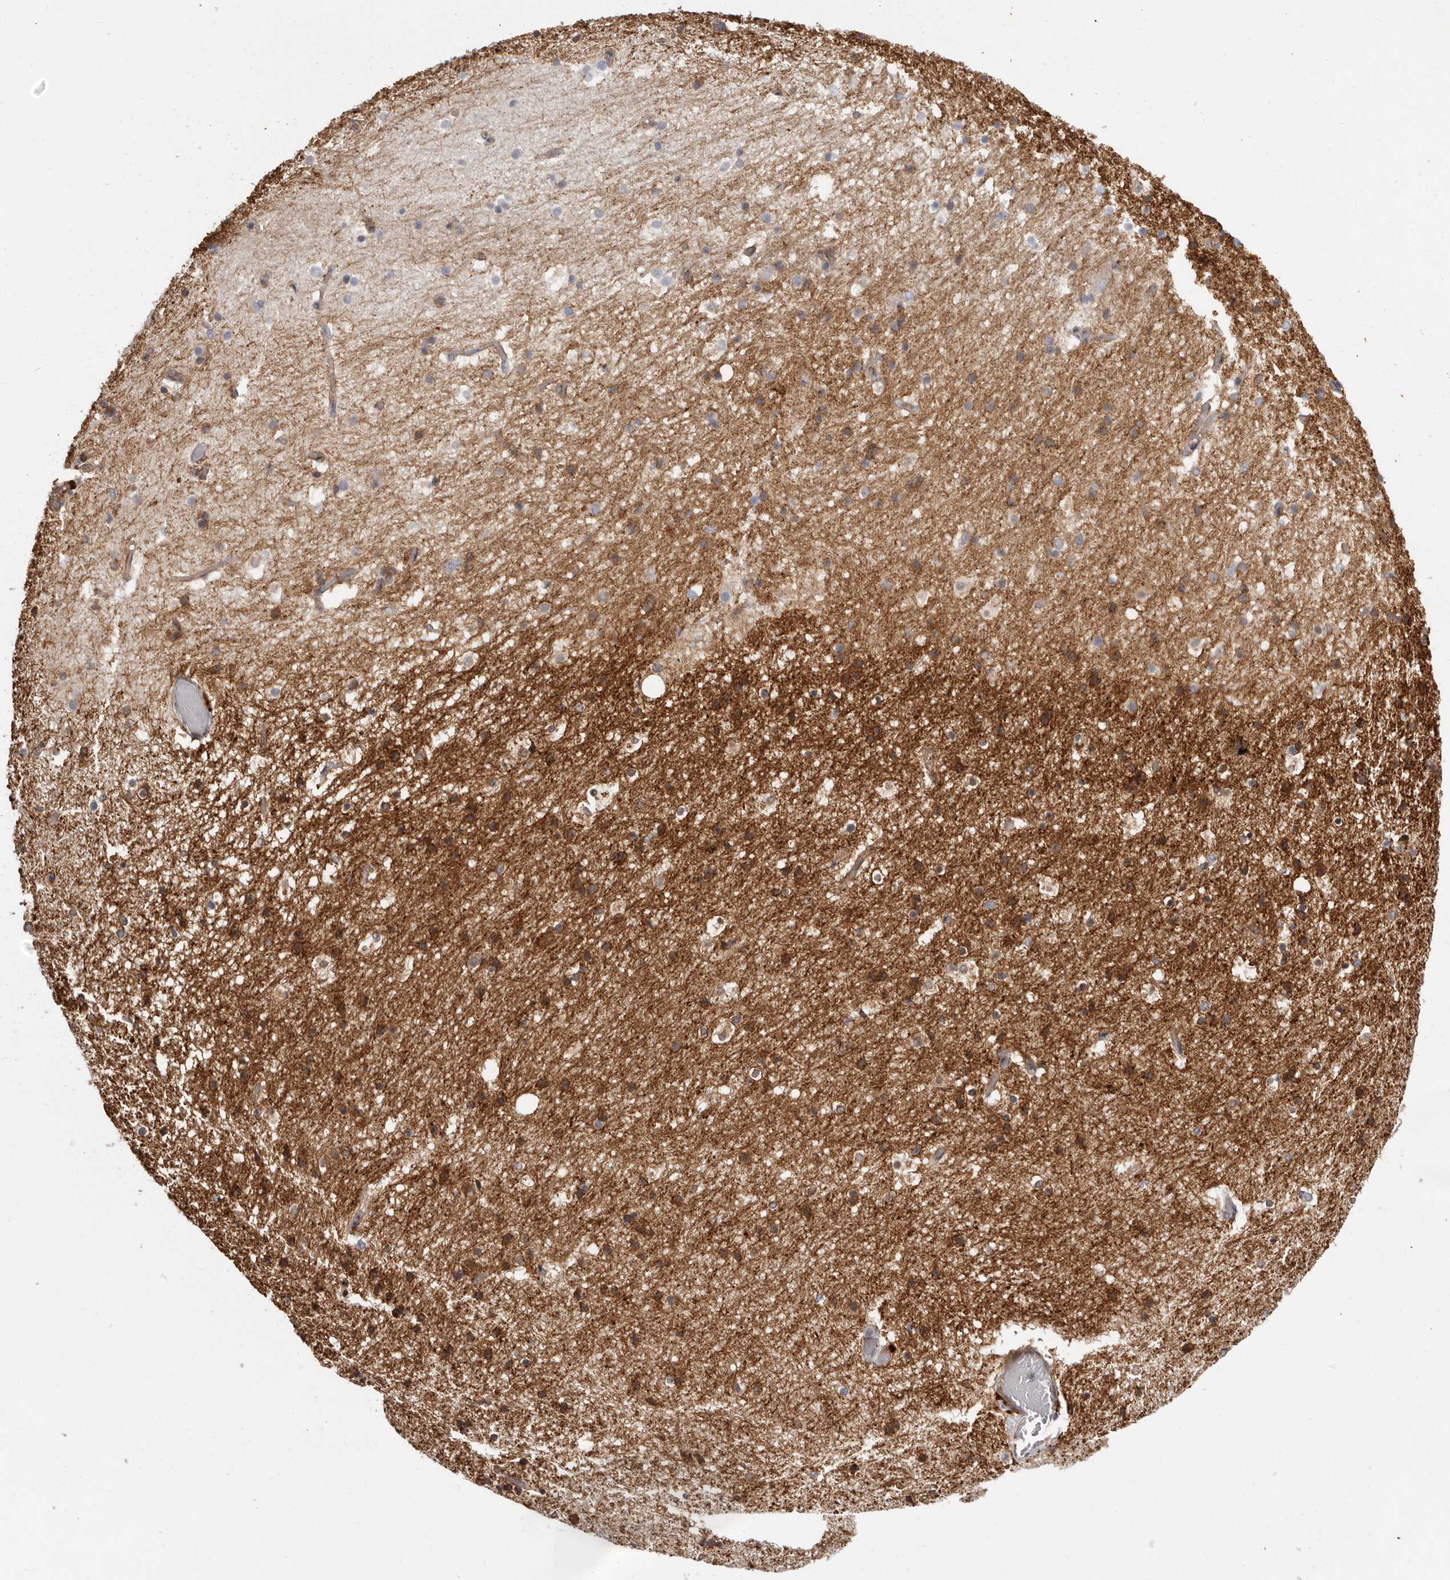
{"staining": {"intensity": "moderate", "quantity": ">75%", "location": "cytoplasmic/membranous"}, "tissue": "hippocampus", "cell_type": "Glial cells", "image_type": "normal", "snomed": [{"axis": "morphology", "description": "Normal tissue, NOS"}, {"axis": "topography", "description": "Hippocampus"}], "caption": "Approximately >75% of glial cells in benign hippocampus reveal moderate cytoplasmic/membranous protein expression as visualized by brown immunohistochemical staining.", "gene": "SBDS", "patient": {"sex": "female", "age": 52}}